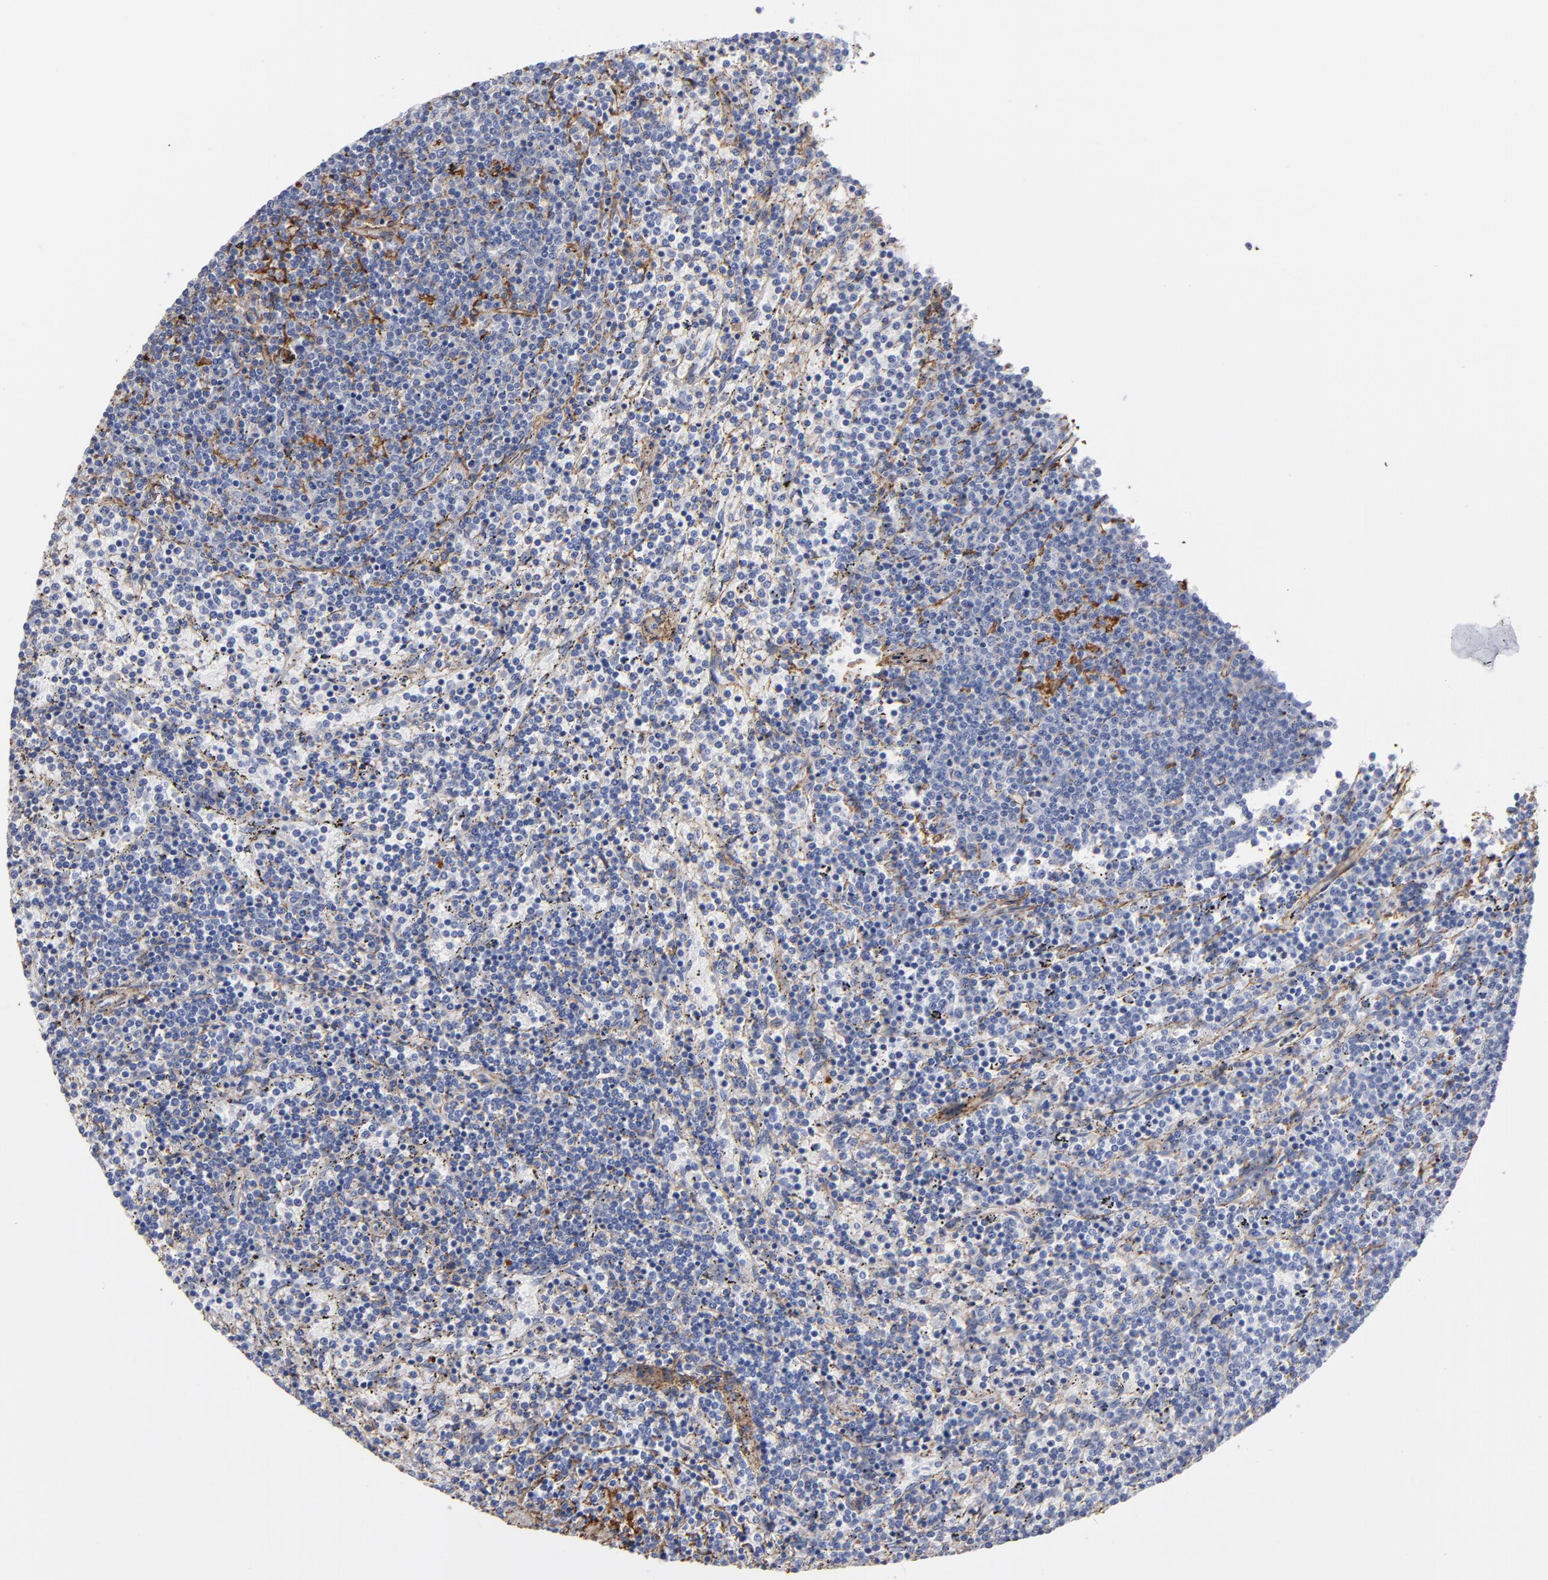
{"staining": {"intensity": "negative", "quantity": "none", "location": "none"}, "tissue": "lymphoma", "cell_type": "Tumor cells", "image_type": "cancer", "snomed": [{"axis": "morphology", "description": "Malignant lymphoma, non-Hodgkin's type, Low grade"}, {"axis": "topography", "description": "Spleen"}], "caption": "Immunohistochemistry of human lymphoma displays no positivity in tumor cells.", "gene": "EMILIN1", "patient": {"sex": "female", "age": 50}}